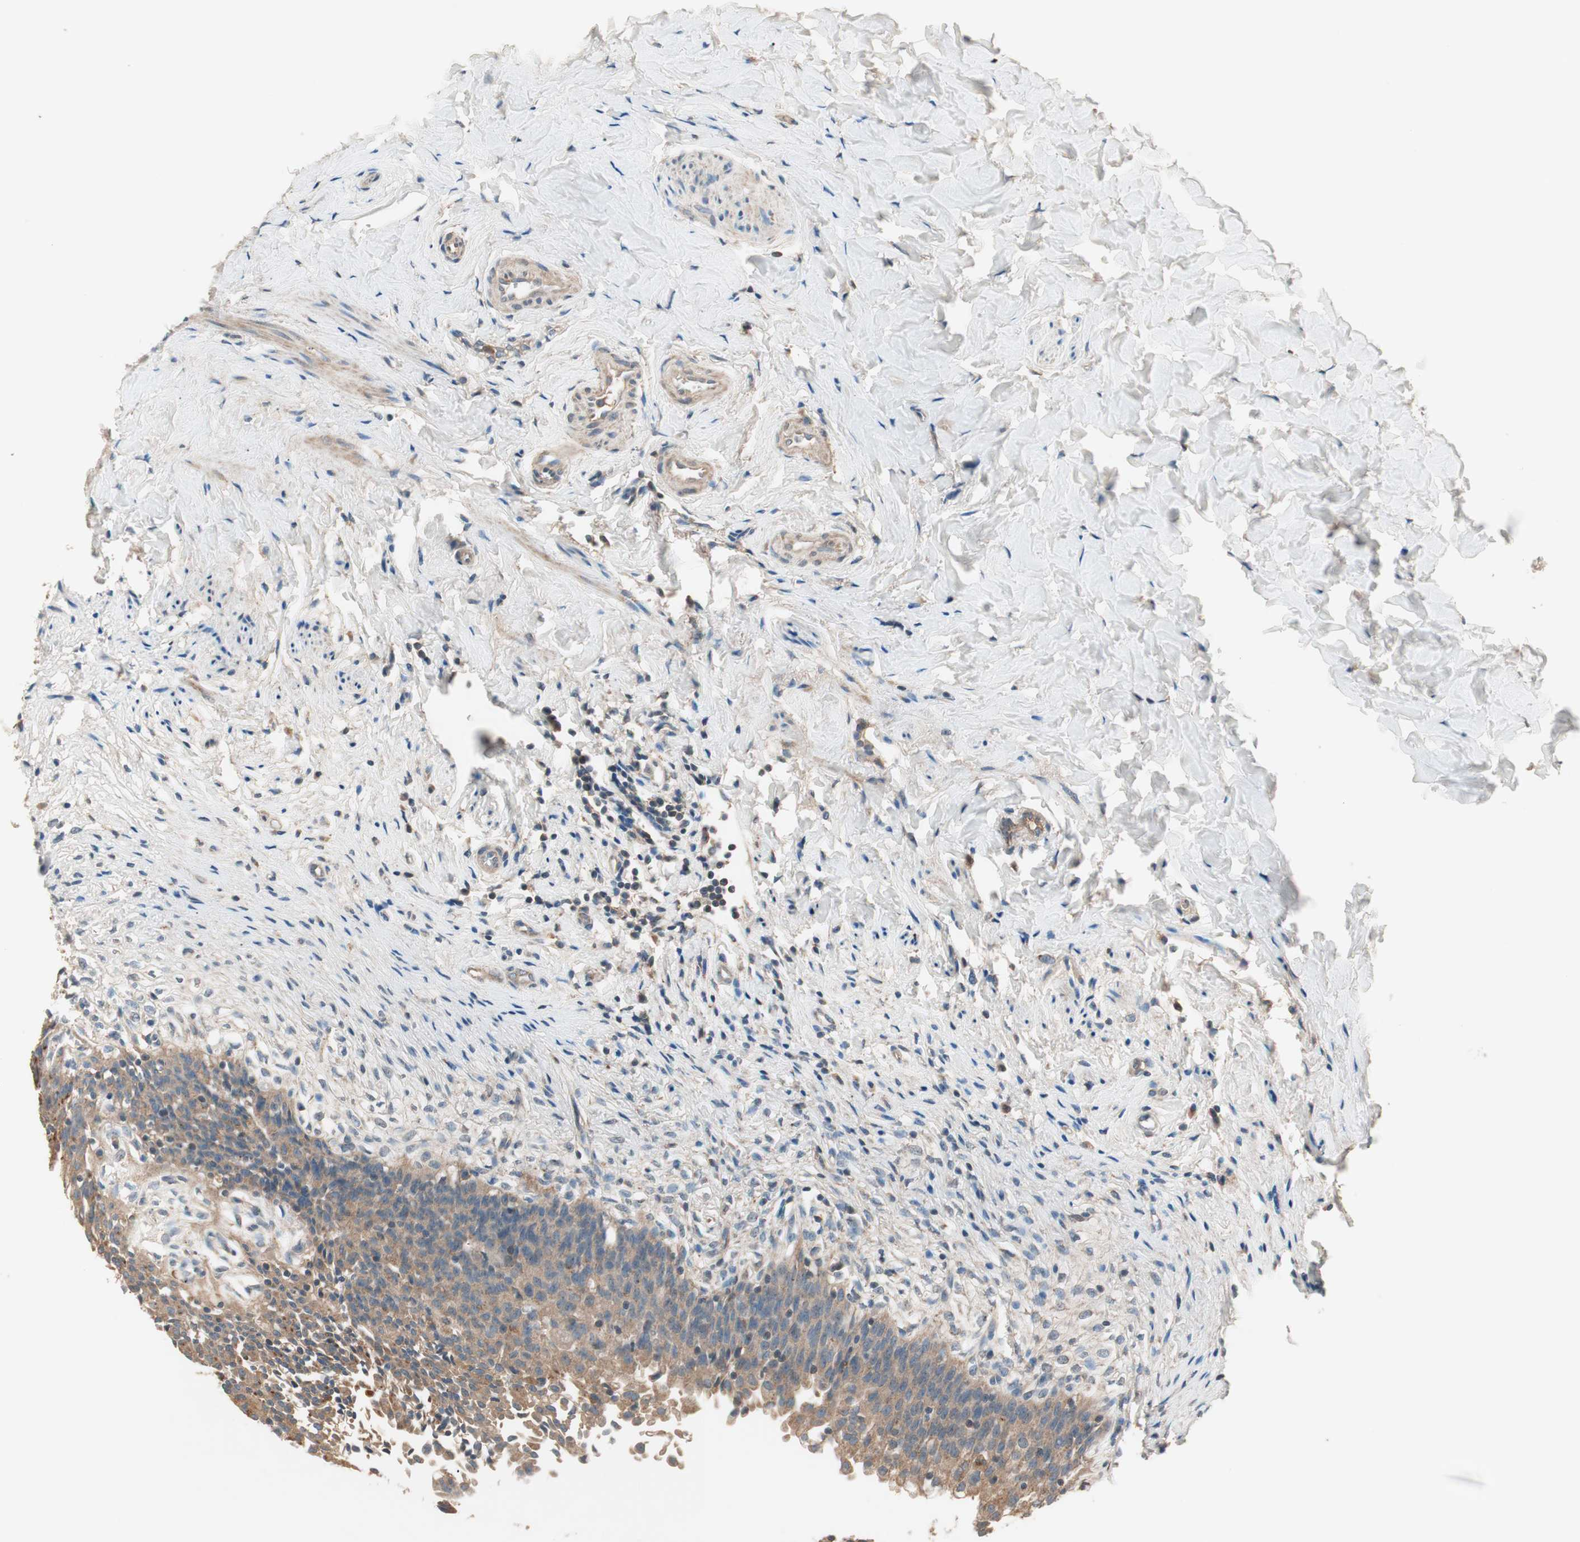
{"staining": {"intensity": "moderate", "quantity": ">75%", "location": "cytoplasmic/membranous"}, "tissue": "urinary bladder", "cell_type": "Urothelial cells", "image_type": "normal", "snomed": [{"axis": "morphology", "description": "Normal tissue, NOS"}, {"axis": "morphology", "description": "Inflammation, NOS"}, {"axis": "topography", "description": "Urinary bladder"}], "caption": "A photomicrograph of human urinary bladder stained for a protein demonstrates moderate cytoplasmic/membranous brown staining in urothelial cells.", "gene": "HPN", "patient": {"sex": "female", "age": 80}}